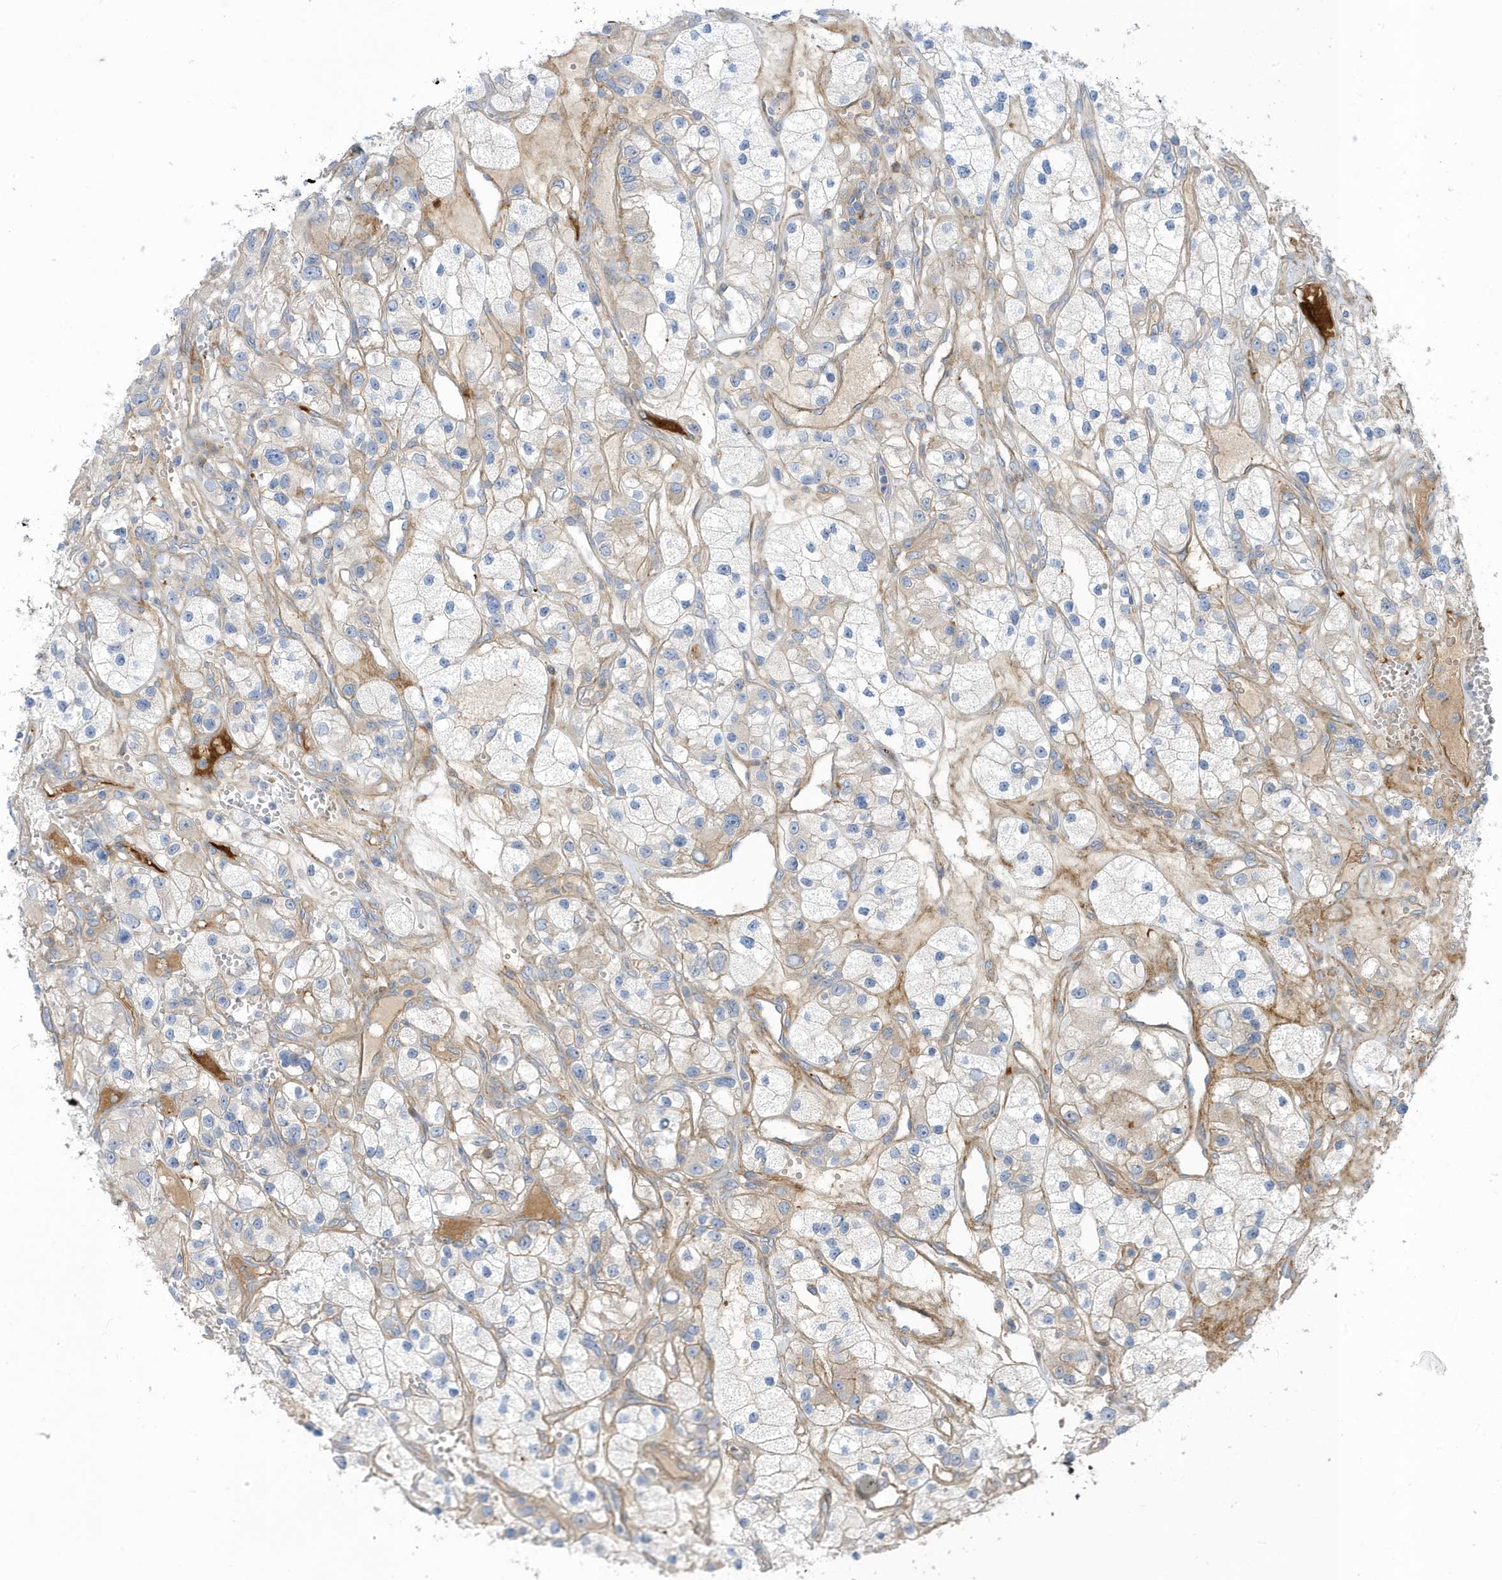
{"staining": {"intensity": "negative", "quantity": "none", "location": "none"}, "tissue": "renal cancer", "cell_type": "Tumor cells", "image_type": "cancer", "snomed": [{"axis": "morphology", "description": "Adenocarcinoma, NOS"}, {"axis": "topography", "description": "Kidney"}], "caption": "High power microscopy histopathology image of an immunohistochemistry (IHC) photomicrograph of adenocarcinoma (renal), revealing no significant staining in tumor cells. (DAB immunohistochemistry (IHC) visualized using brightfield microscopy, high magnification).", "gene": "ATP13A5", "patient": {"sex": "female", "age": 57}}